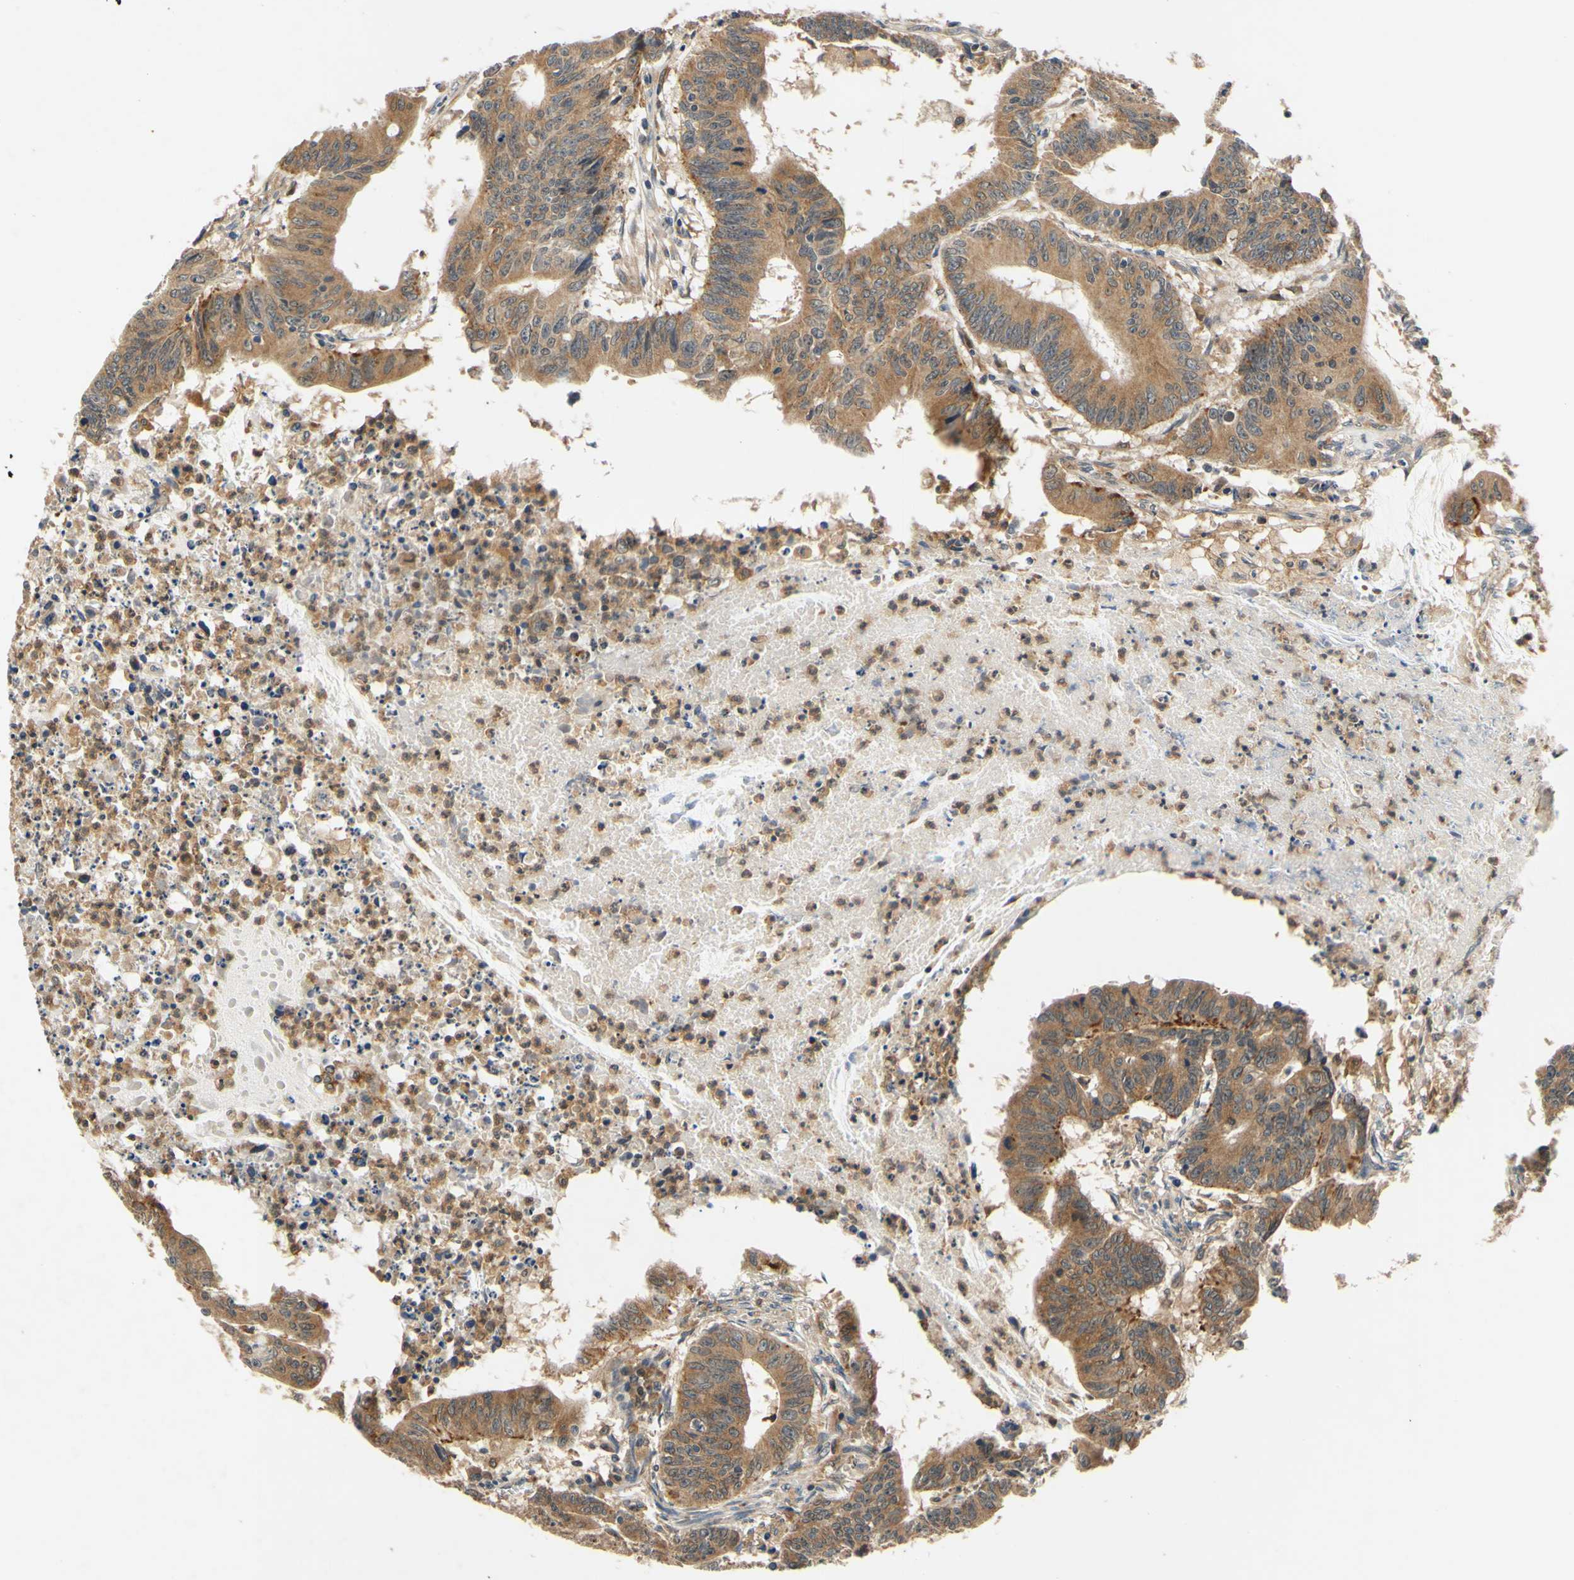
{"staining": {"intensity": "moderate", "quantity": ">75%", "location": "cytoplasmic/membranous"}, "tissue": "colorectal cancer", "cell_type": "Tumor cells", "image_type": "cancer", "snomed": [{"axis": "morphology", "description": "Adenocarcinoma, NOS"}, {"axis": "topography", "description": "Colon"}], "caption": "The photomicrograph shows a brown stain indicating the presence of a protein in the cytoplasmic/membranous of tumor cells in adenocarcinoma (colorectal). (IHC, brightfield microscopy, high magnification).", "gene": "PLA2G4A", "patient": {"sex": "male", "age": 45}}